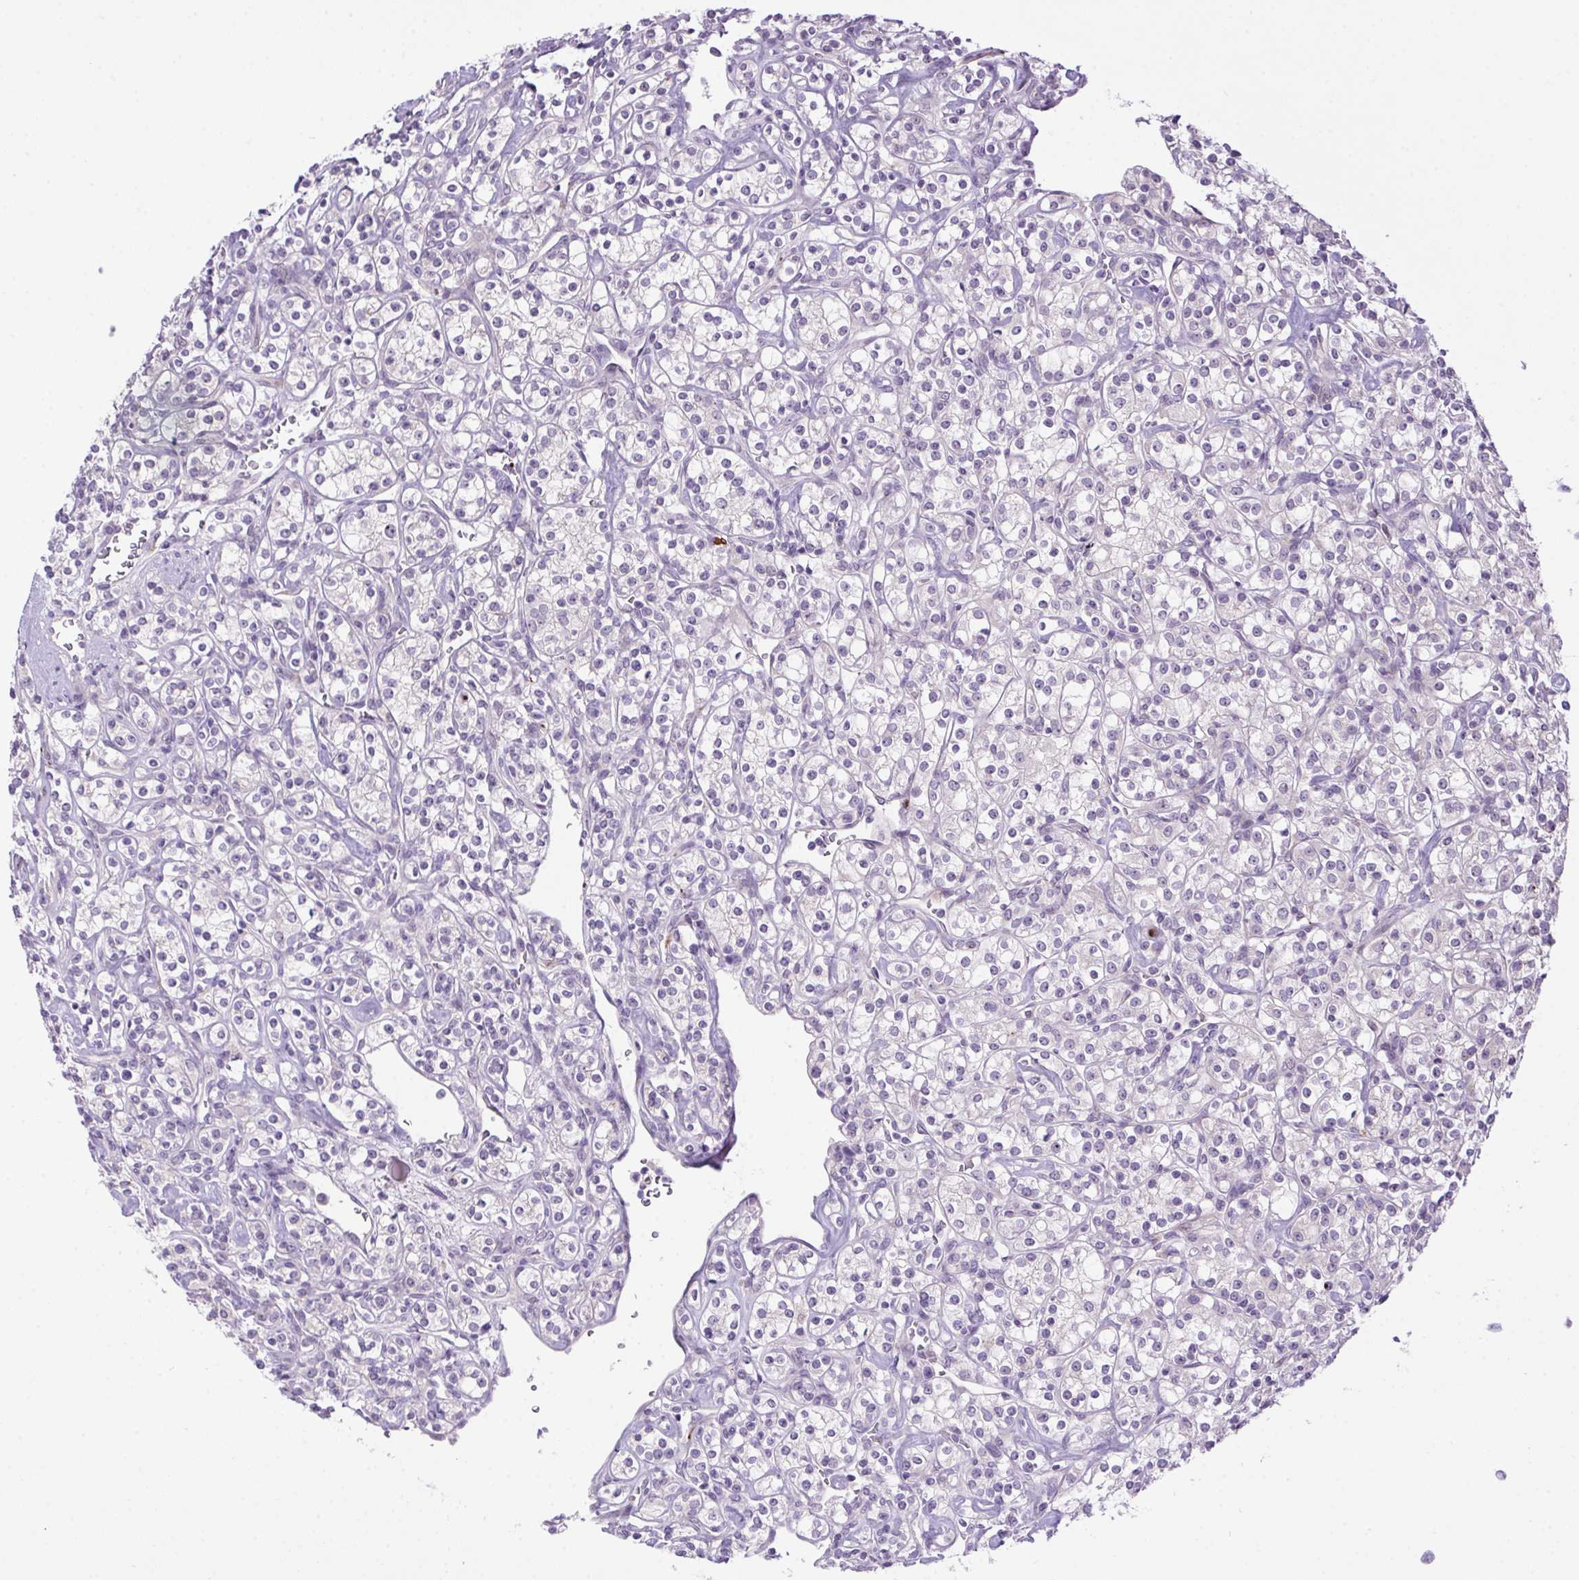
{"staining": {"intensity": "negative", "quantity": "none", "location": "none"}, "tissue": "renal cancer", "cell_type": "Tumor cells", "image_type": "cancer", "snomed": [{"axis": "morphology", "description": "Adenocarcinoma, NOS"}, {"axis": "topography", "description": "Kidney"}], "caption": "The histopathology image demonstrates no significant positivity in tumor cells of renal adenocarcinoma.", "gene": "LRRTM1", "patient": {"sex": "male", "age": 77}}